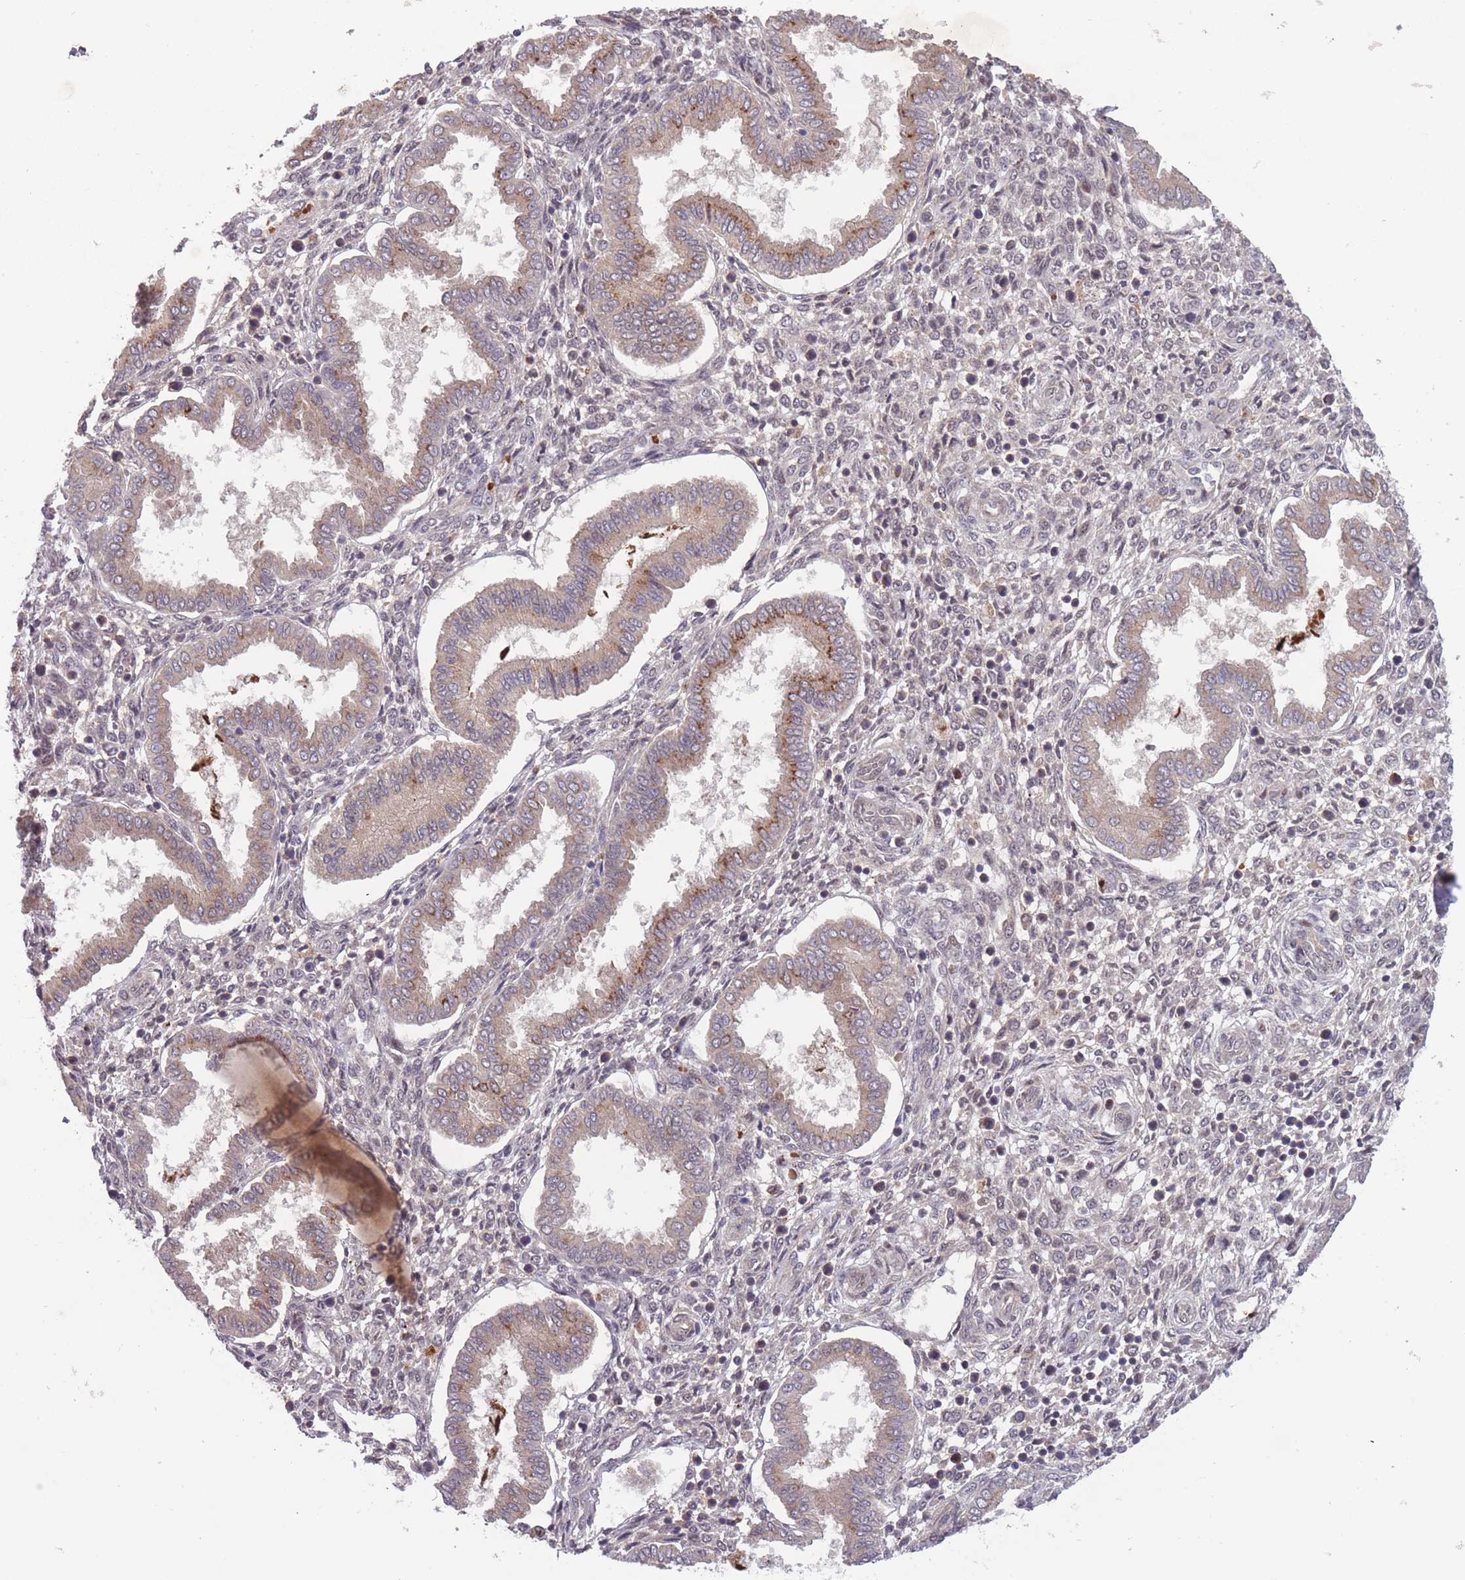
{"staining": {"intensity": "negative", "quantity": "none", "location": "none"}, "tissue": "endometrium", "cell_type": "Cells in endometrial stroma", "image_type": "normal", "snomed": [{"axis": "morphology", "description": "Normal tissue, NOS"}, {"axis": "topography", "description": "Endometrium"}], "caption": "This is a micrograph of immunohistochemistry (IHC) staining of normal endometrium, which shows no expression in cells in endometrial stroma.", "gene": "SECTM1", "patient": {"sex": "female", "age": 24}}